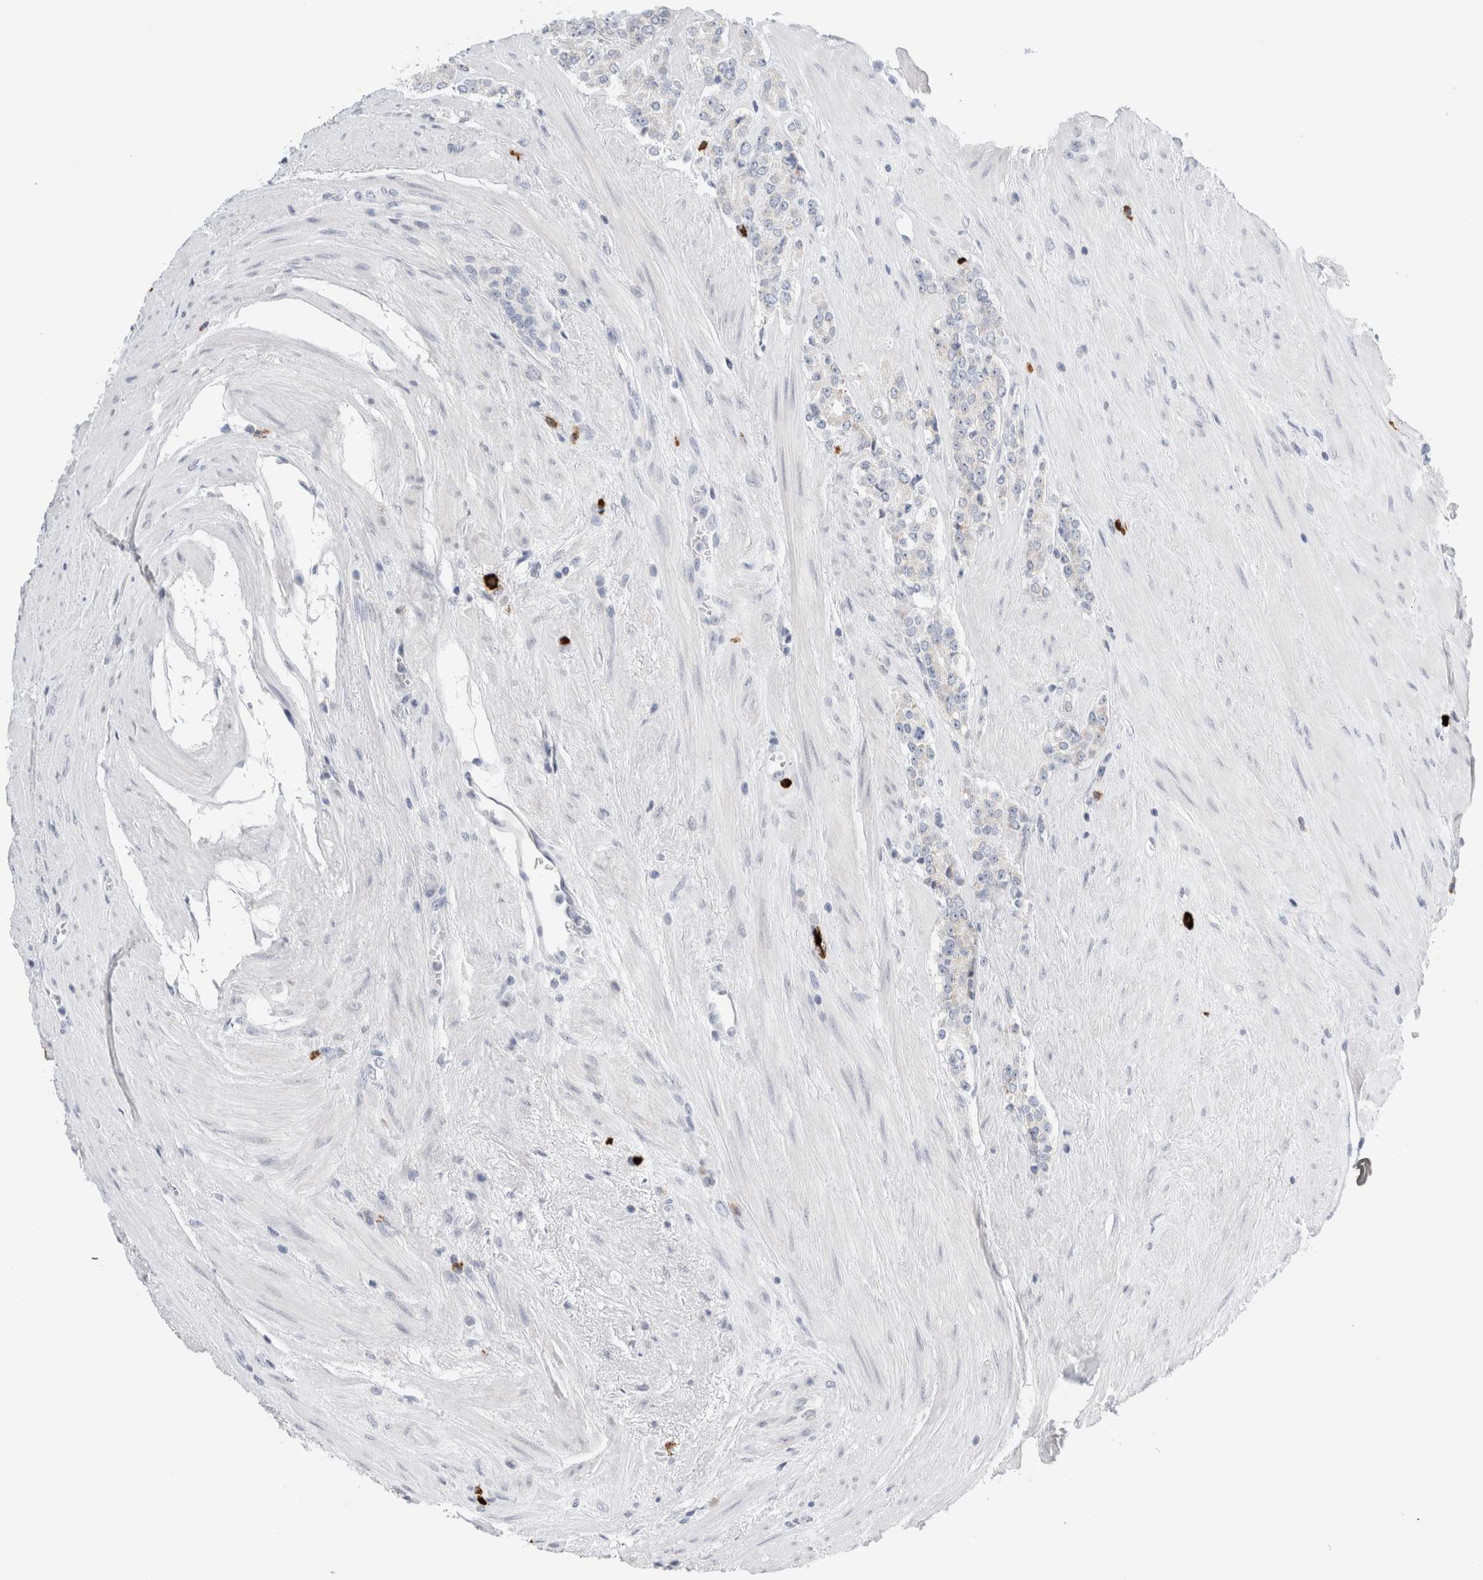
{"staining": {"intensity": "negative", "quantity": "none", "location": "none"}, "tissue": "prostate cancer", "cell_type": "Tumor cells", "image_type": "cancer", "snomed": [{"axis": "morphology", "description": "Adenocarcinoma, High grade"}, {"axis": "topography", "description": "Prostate"}], "caption": "Histopathology image shows no protein expression in tumor cells of prostate cancer tissue. Nuclei are stained in blue.", "gene": "SLC22A12", "patient": {"sex": "male", "age": 71}}